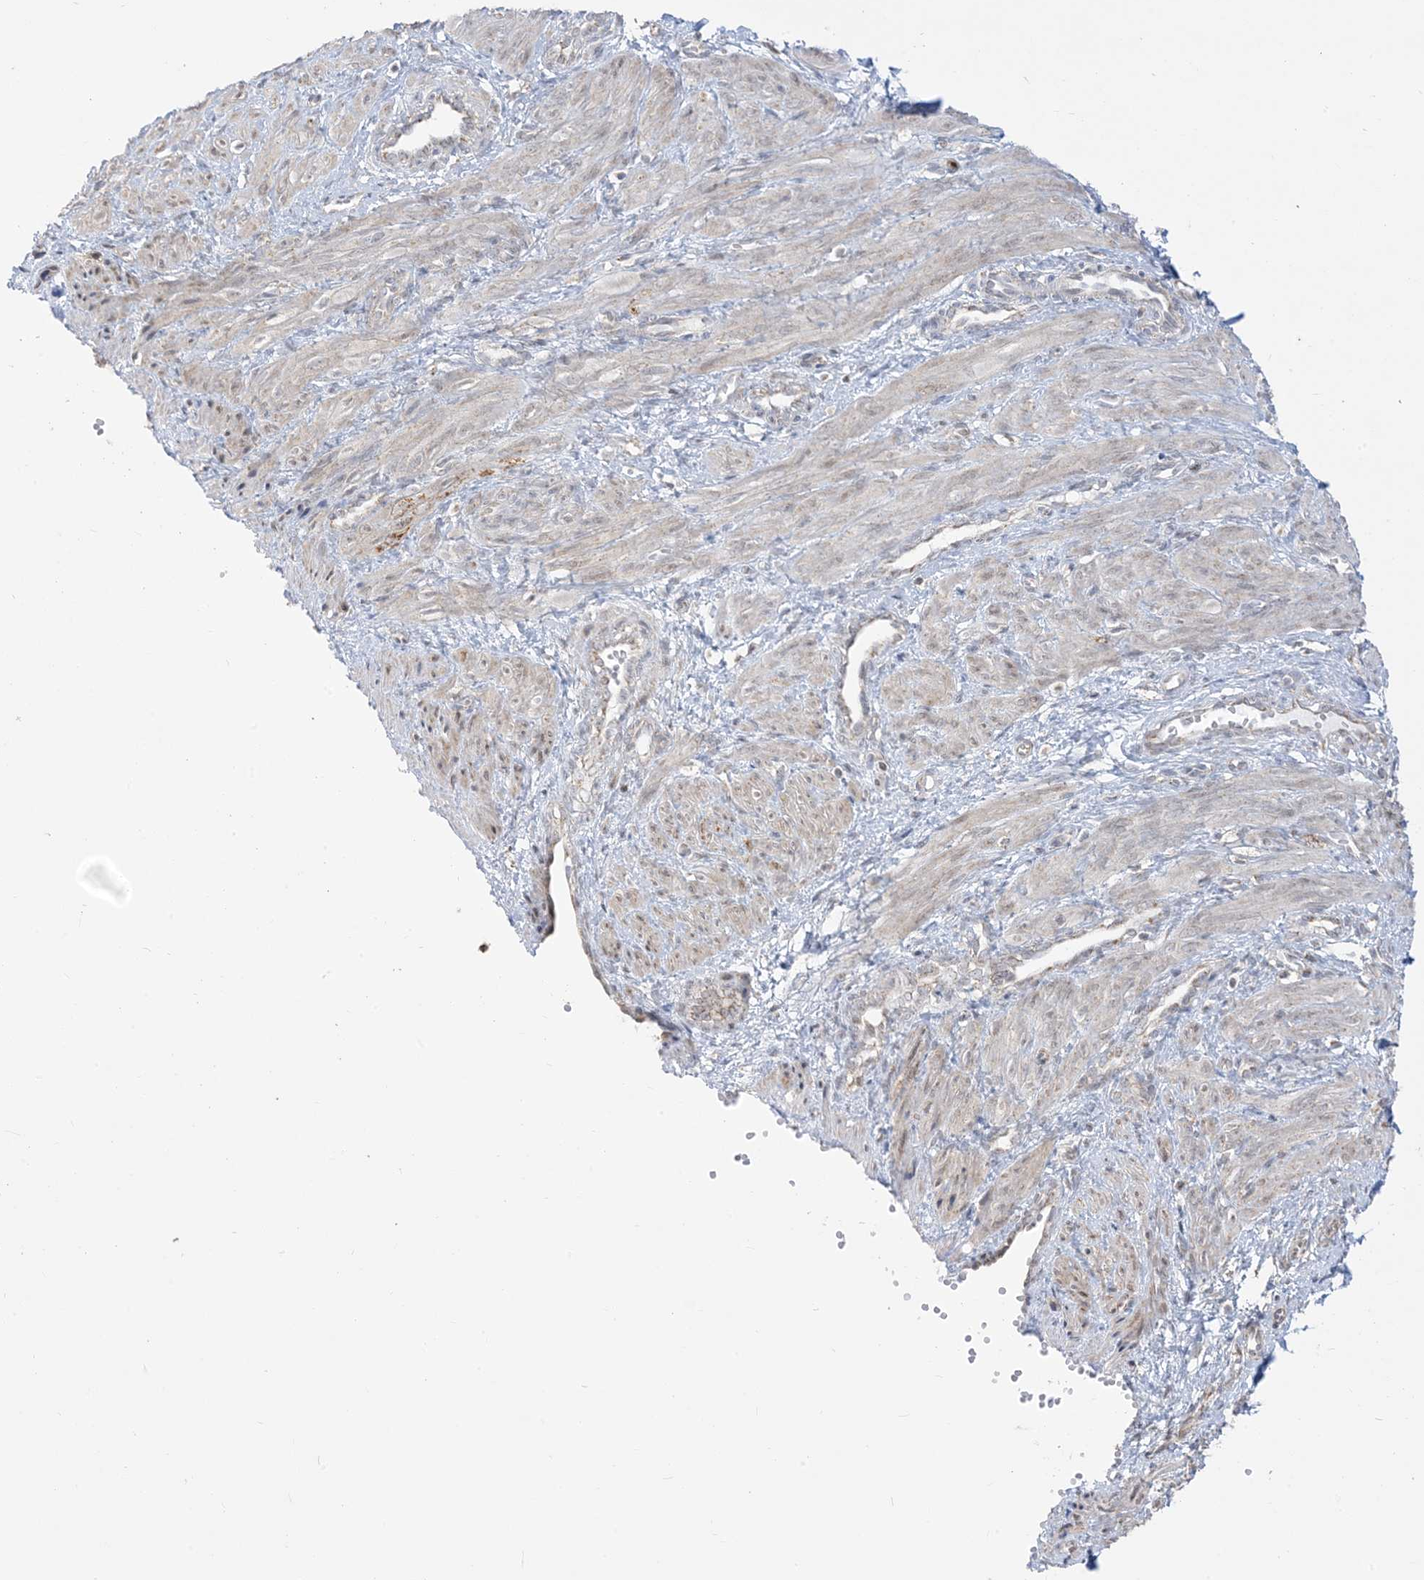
{"staining": {"intensity": "weak", "quantity": "<25%", "location": "nuclear"}, "tissue": "smooth muscle", "cell_type": "Smooth muscle cells", "image_type": "normal", "snomed": [{"axis": "morphology", "description": "Normal tissue, NOS"}, {"axis": "topography", "description": "Endometrium"}], "caption": "Immunohistochemistry (IHC) photomicrograph of normal smooth muscle stained for a protein (brown), which demonstrates no positivity in smooth muscle cells.", "gene": "KANSL3", "patient": {"sex": "female", "age": 33}}